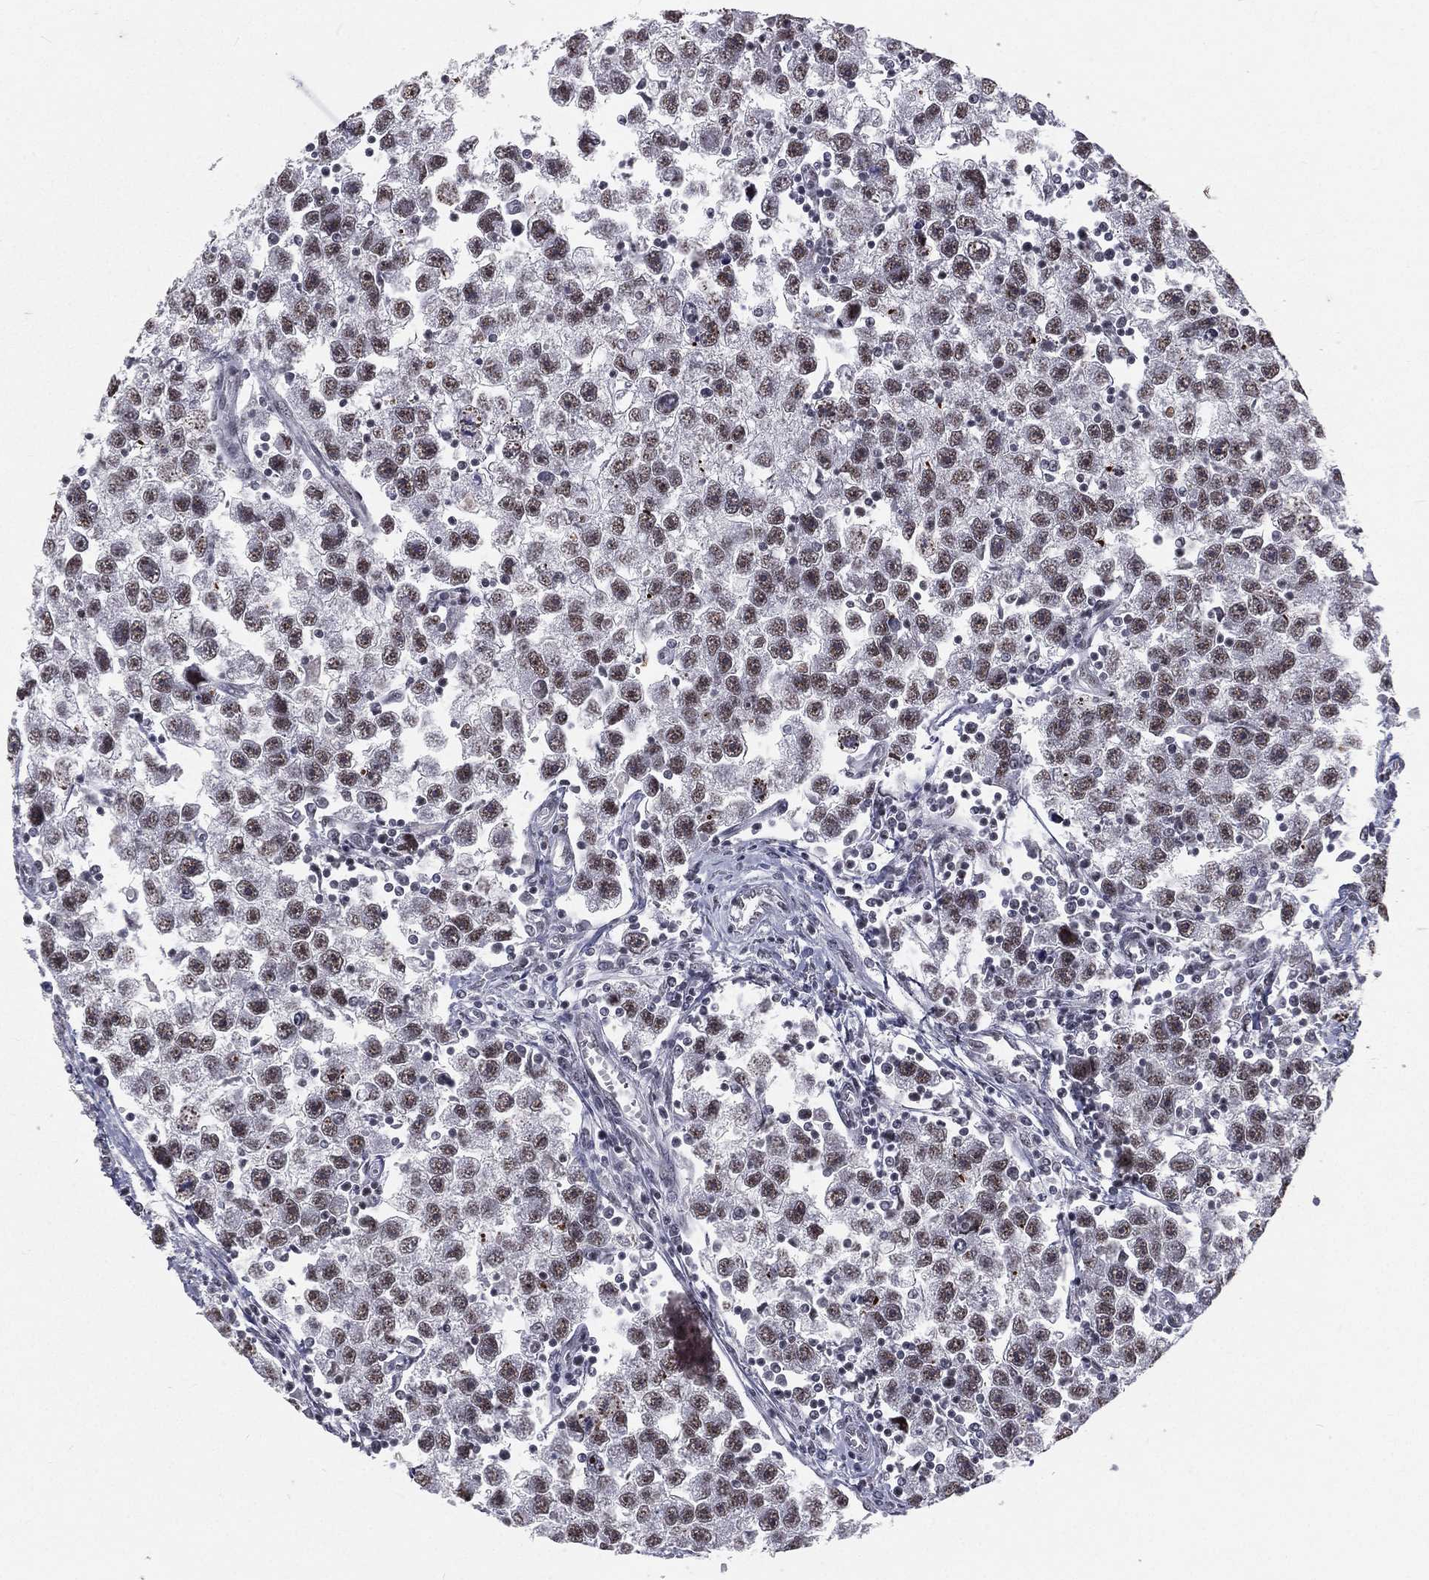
{"staining": {"intensity": "moderate", "quantity": "25%-75%", "location": "nuclear"}, "tissue": "testis cancer", "cell_type": "Tumor cells", "image_type": "cancer", "snomed": [{"axis": "morphology", "description": "Seminoma, NOS"}, {"axis": "topography", "description": "Testis"}], "caption": "Protein analysis of testis seminoma tissue reveals moderate nuclear staining in approximately 25%-75% of tumor cells. (DAB (3,3'-diaminobenzidine) = brown stain, brightfield microscopy at high magnification).", "gene": "MORC2", "patient": {"sex": "male", "age": 30}}